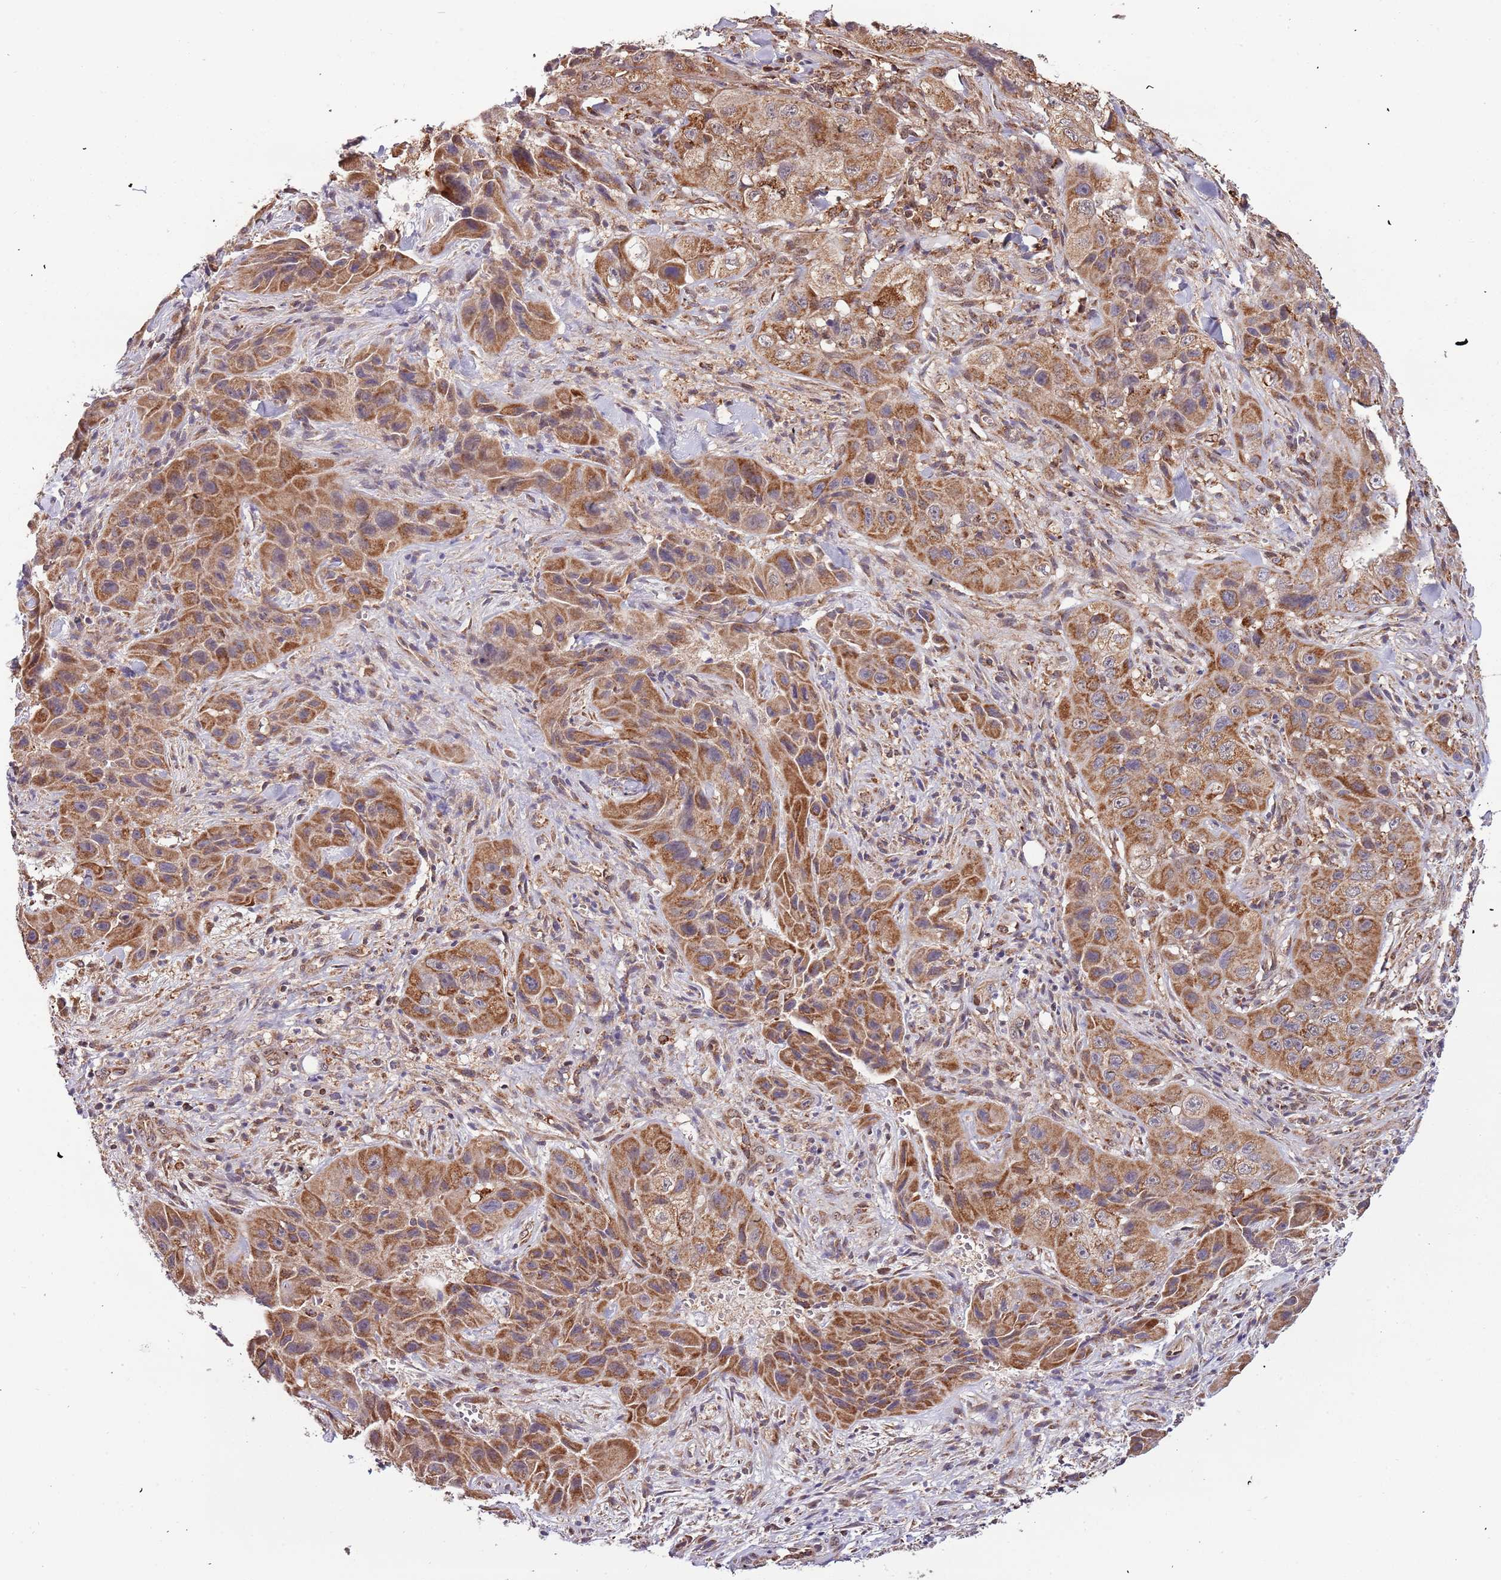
{"staining": {"intensity": "moderate", "quantity": ">75%", "location": "cytoplasmic/membranous"}, "tissue": "skin cancer", "cell_type": "Tumor cells", "image_type": "cancer", "snomed": [{"axis": "morphology", "description": "Squamous cell carcinoma, NOS"}, {"axis": "topography", "description": "Skin"}, {"axis": "topography", "description": "Subcutis"}], "caption": "Protein analysis of skin cancer (squamous cell carcinoma) tissue reveals moderate cytoplasmic/membranous expression in about >75% of tumor cells.", "gene": "IL17RD", "patient": {"sex": "male", "age": 73}}